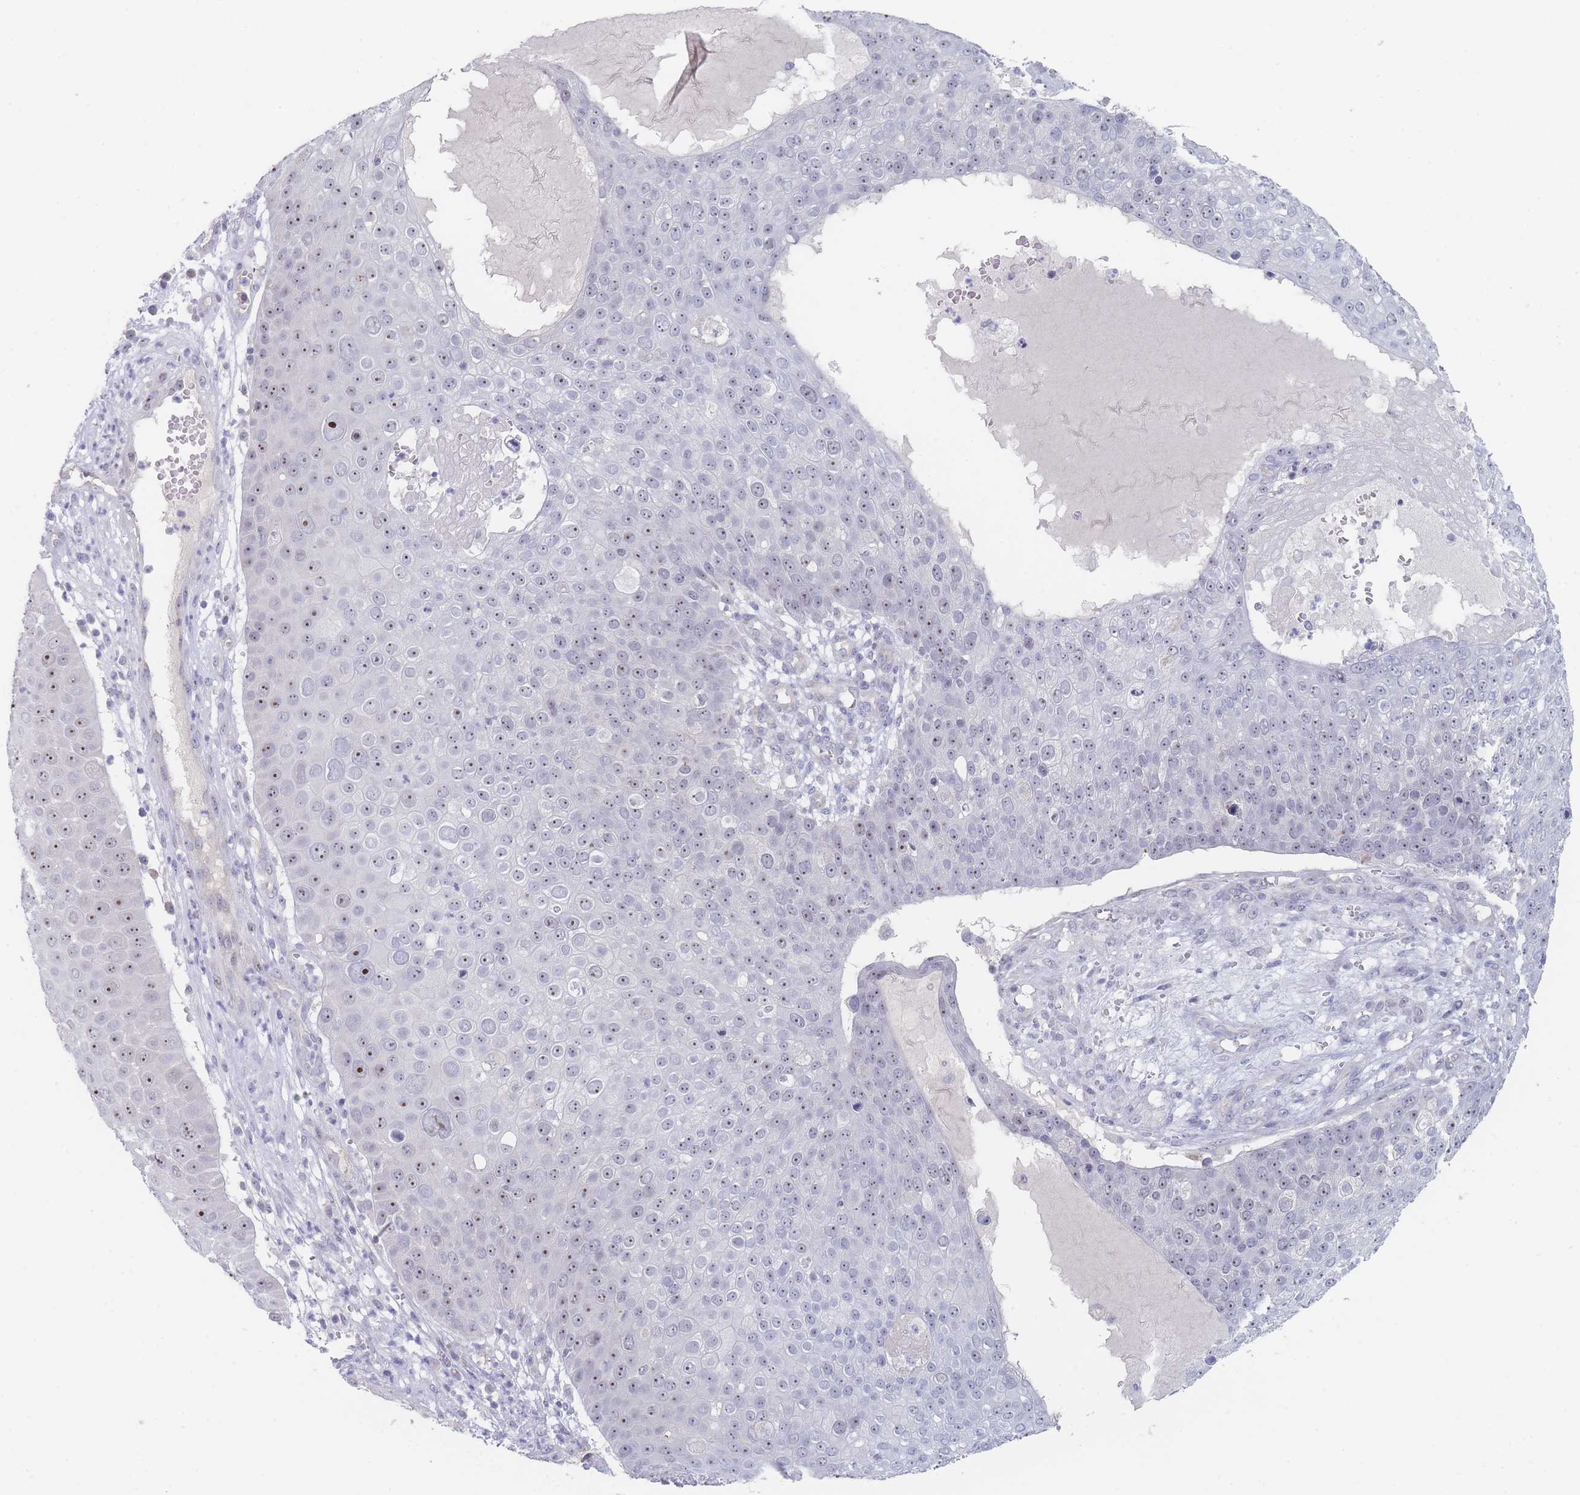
{"staining": {"intensity": "weak", "quantity": "25%-75%", "location": "nuclear"}, "tissue": "skin cancer", "cell_type": "Tumor cells", "image_type": "cancer", "snomed": [{"axis": "morphology", "description": "Squamous cell carcinoma, NOS"}, {"axis": "topography", "description": "Skin"}], "caption": "This micrograph shows immunohistochemistry staining of human skin cancer, with low weak nuclear staining in approximately 25%-75% of tumor cells.", "gene": "RNF8", "patient": {"sex": "male", "age": 71}}